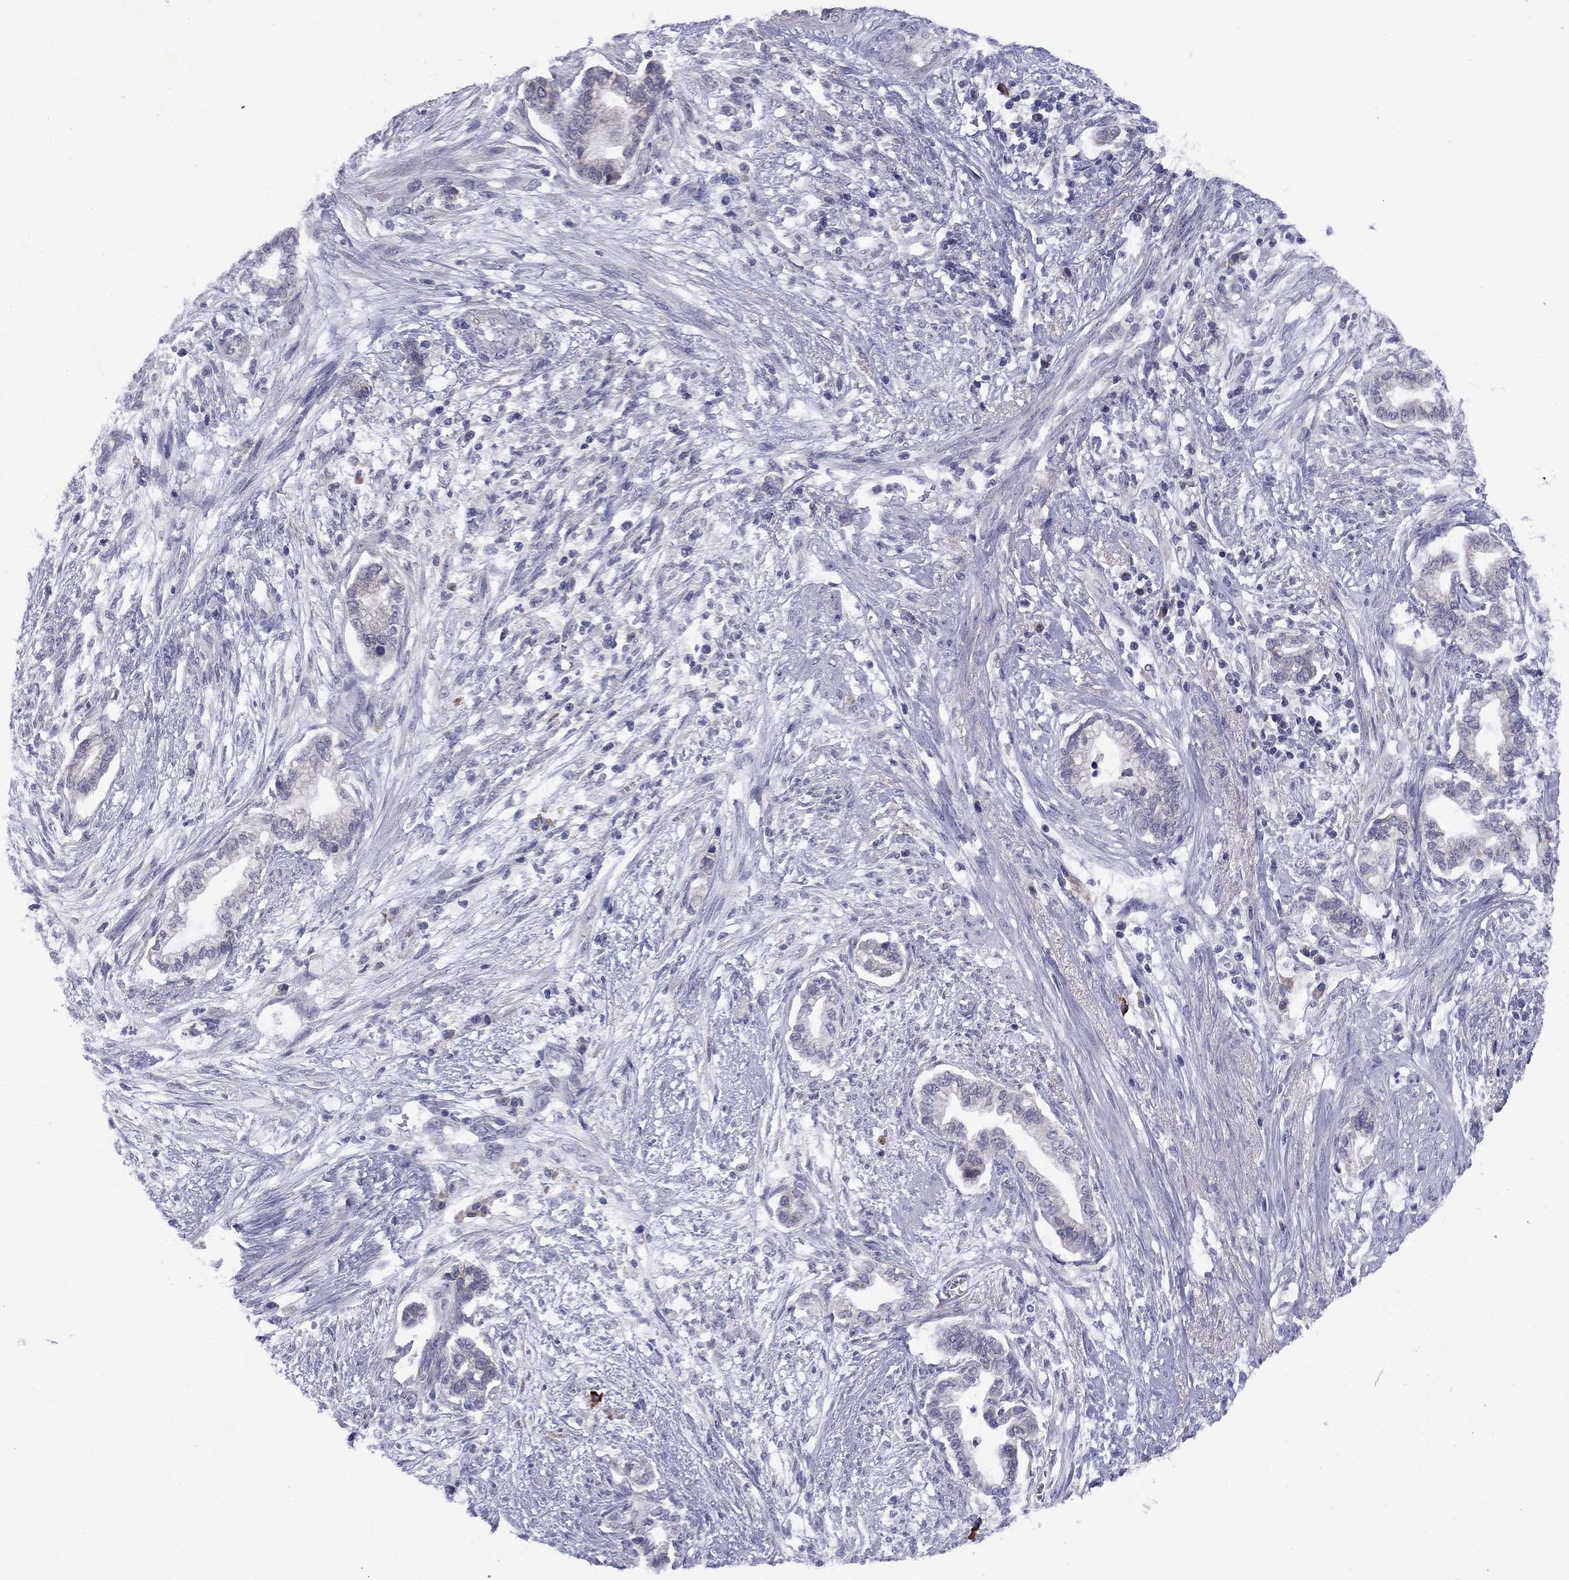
{"staining": {"intensity": "negative", "quantity": "none", "location": "none"}, "tissue": "cervical cancer", "cell_type": "Tumor cells", "image_type": "cancer", "snomed": [{"axis": "morphology", "description": "Adenocarcinoma, NOS"}, {"axis": "topography", "description": "Cervix"}], "caption": "The IHC photomicrograph has no significant positivity in tumor cells of cervical adenocarcinoma tissue.", "gene": "CACNA1A", "patient": {"sex": "female", "age": 62}}